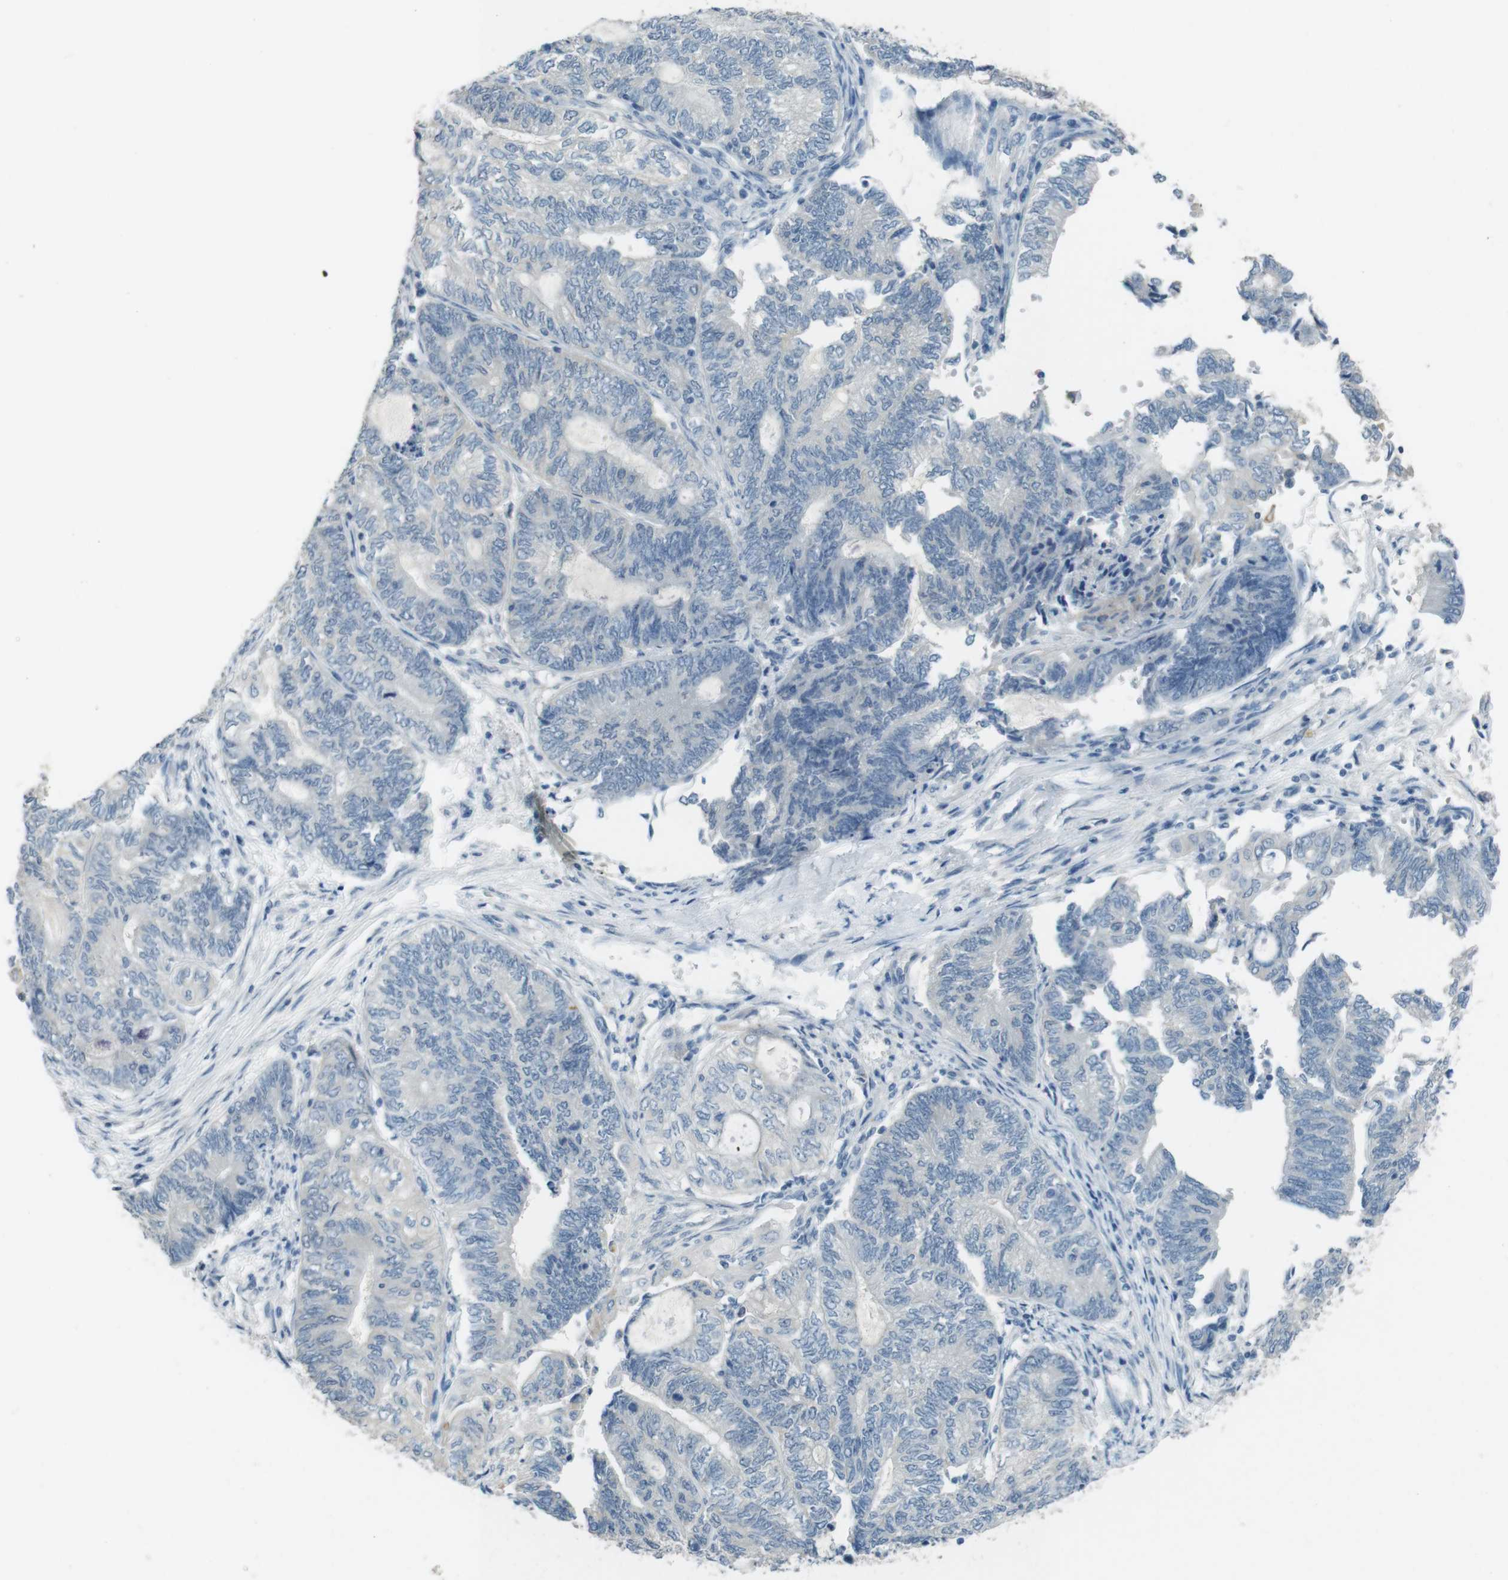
{"staining": {"intensity": "negative", "quantity": "none", "location": "none"}, "tissue": "endometrial cancer", "cell_type": "Tumor cells", "image_type": "cancer", "snomed": [{"axis": "morphology", "description": "Adenocarcinoma, NOS"}, {"axis": "topography", "description": "Uterus"}, {"axis": "topography", "description": "Endometrium"}], "caption": "Immunohistochemistry (IHC) of endometrial adenocarcinoma reveals no positivity in tumor cells.", "gene": "ENTPD7", "patient": {"sex": "female", "age": 70}}